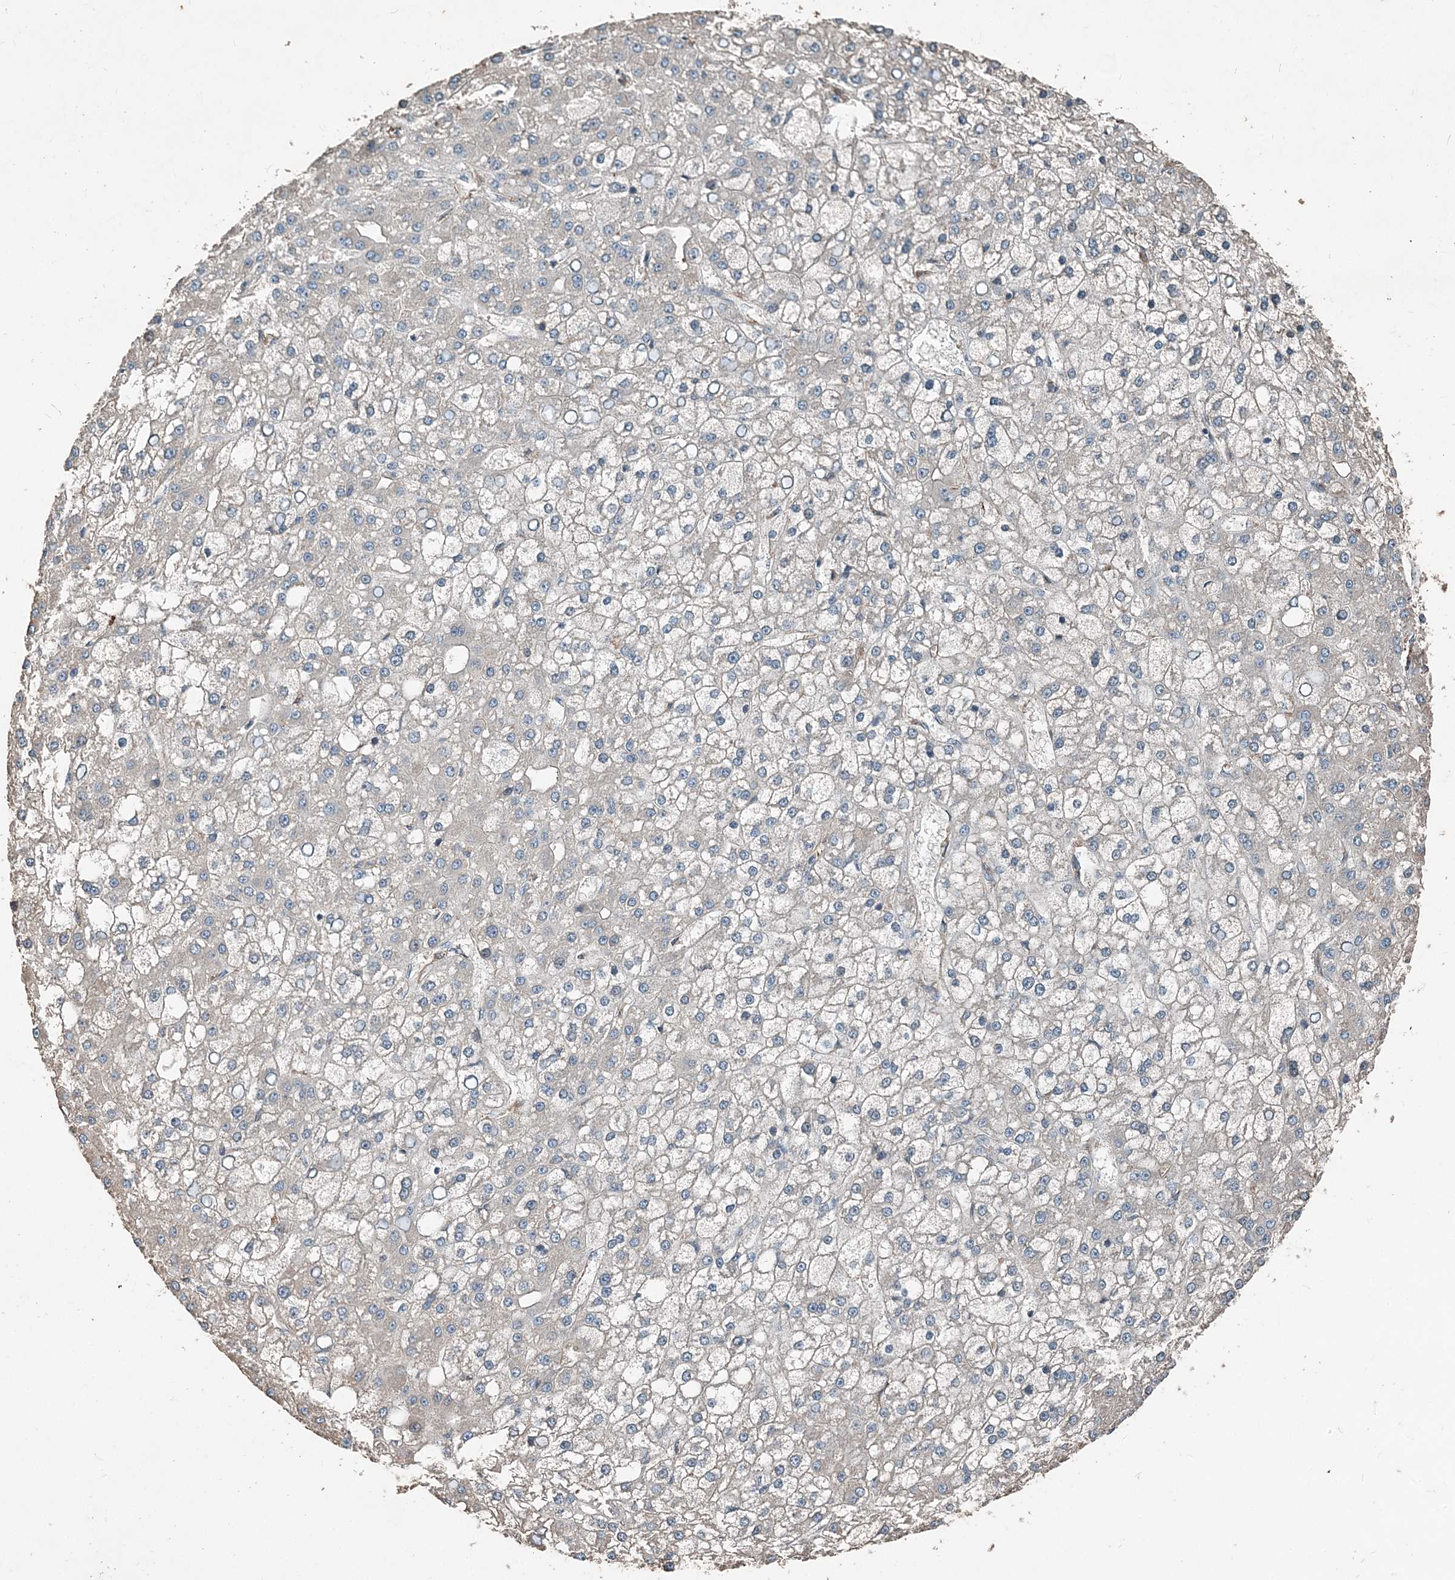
{"staining": {"intensity": "negative", "quantity": "none", "location": "none"}, "tissue": "liver cancer", "cell_type": "Tumor cells", "image_type": "cancer", "snomed": [{"axis": "morphology", "description": "Carcinoma, Hepatocellular, NOS"}, {"axis": "topography", "description": "Liver"}], "caption": "Tumor cells are negative for brown protein staining in liver hepatocellular carcinoma.", "gene": "SMPD3", "patient": {"sex": "male", "age": 67}}